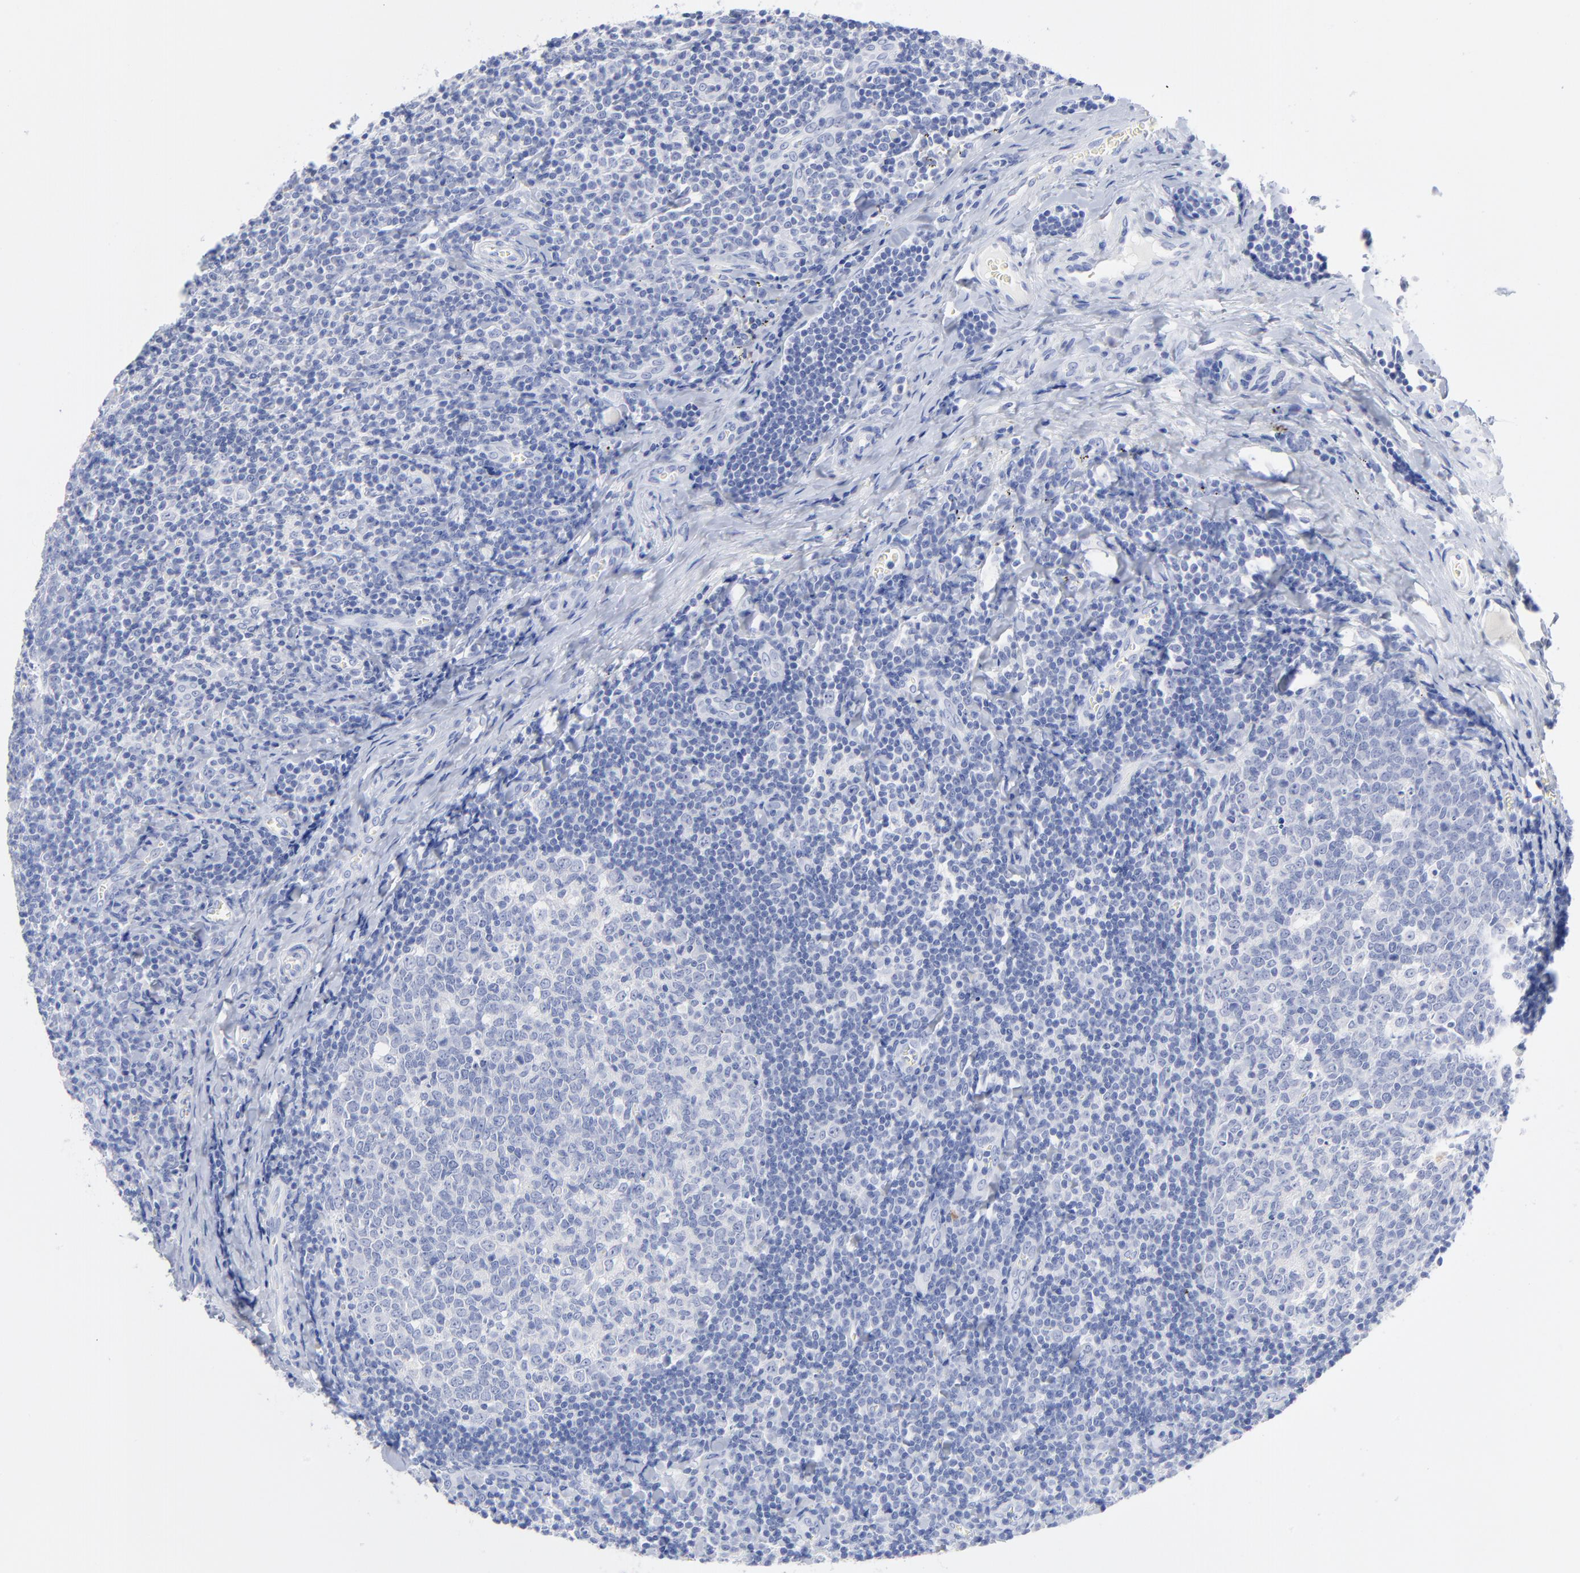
{"staining": {"intensity": "negative", "quantity": "none", "location": "none"}, "tissue": "oral mucosa", "cell_type": "Squamous epithelial cells", "image_type": "normal", "snomed": [{"axis": "morphology", "description": "Normal tissue, NOS"}, {"axis": "topography", "description": "Oral tissue"}], "caption": "This is an immunohistochemistry histopathology image of benign human oral mucosa. There is no expression in squamous epithelial cells.", "gene": "ACY1", "patient": {"sex": "male", "age": 20}}